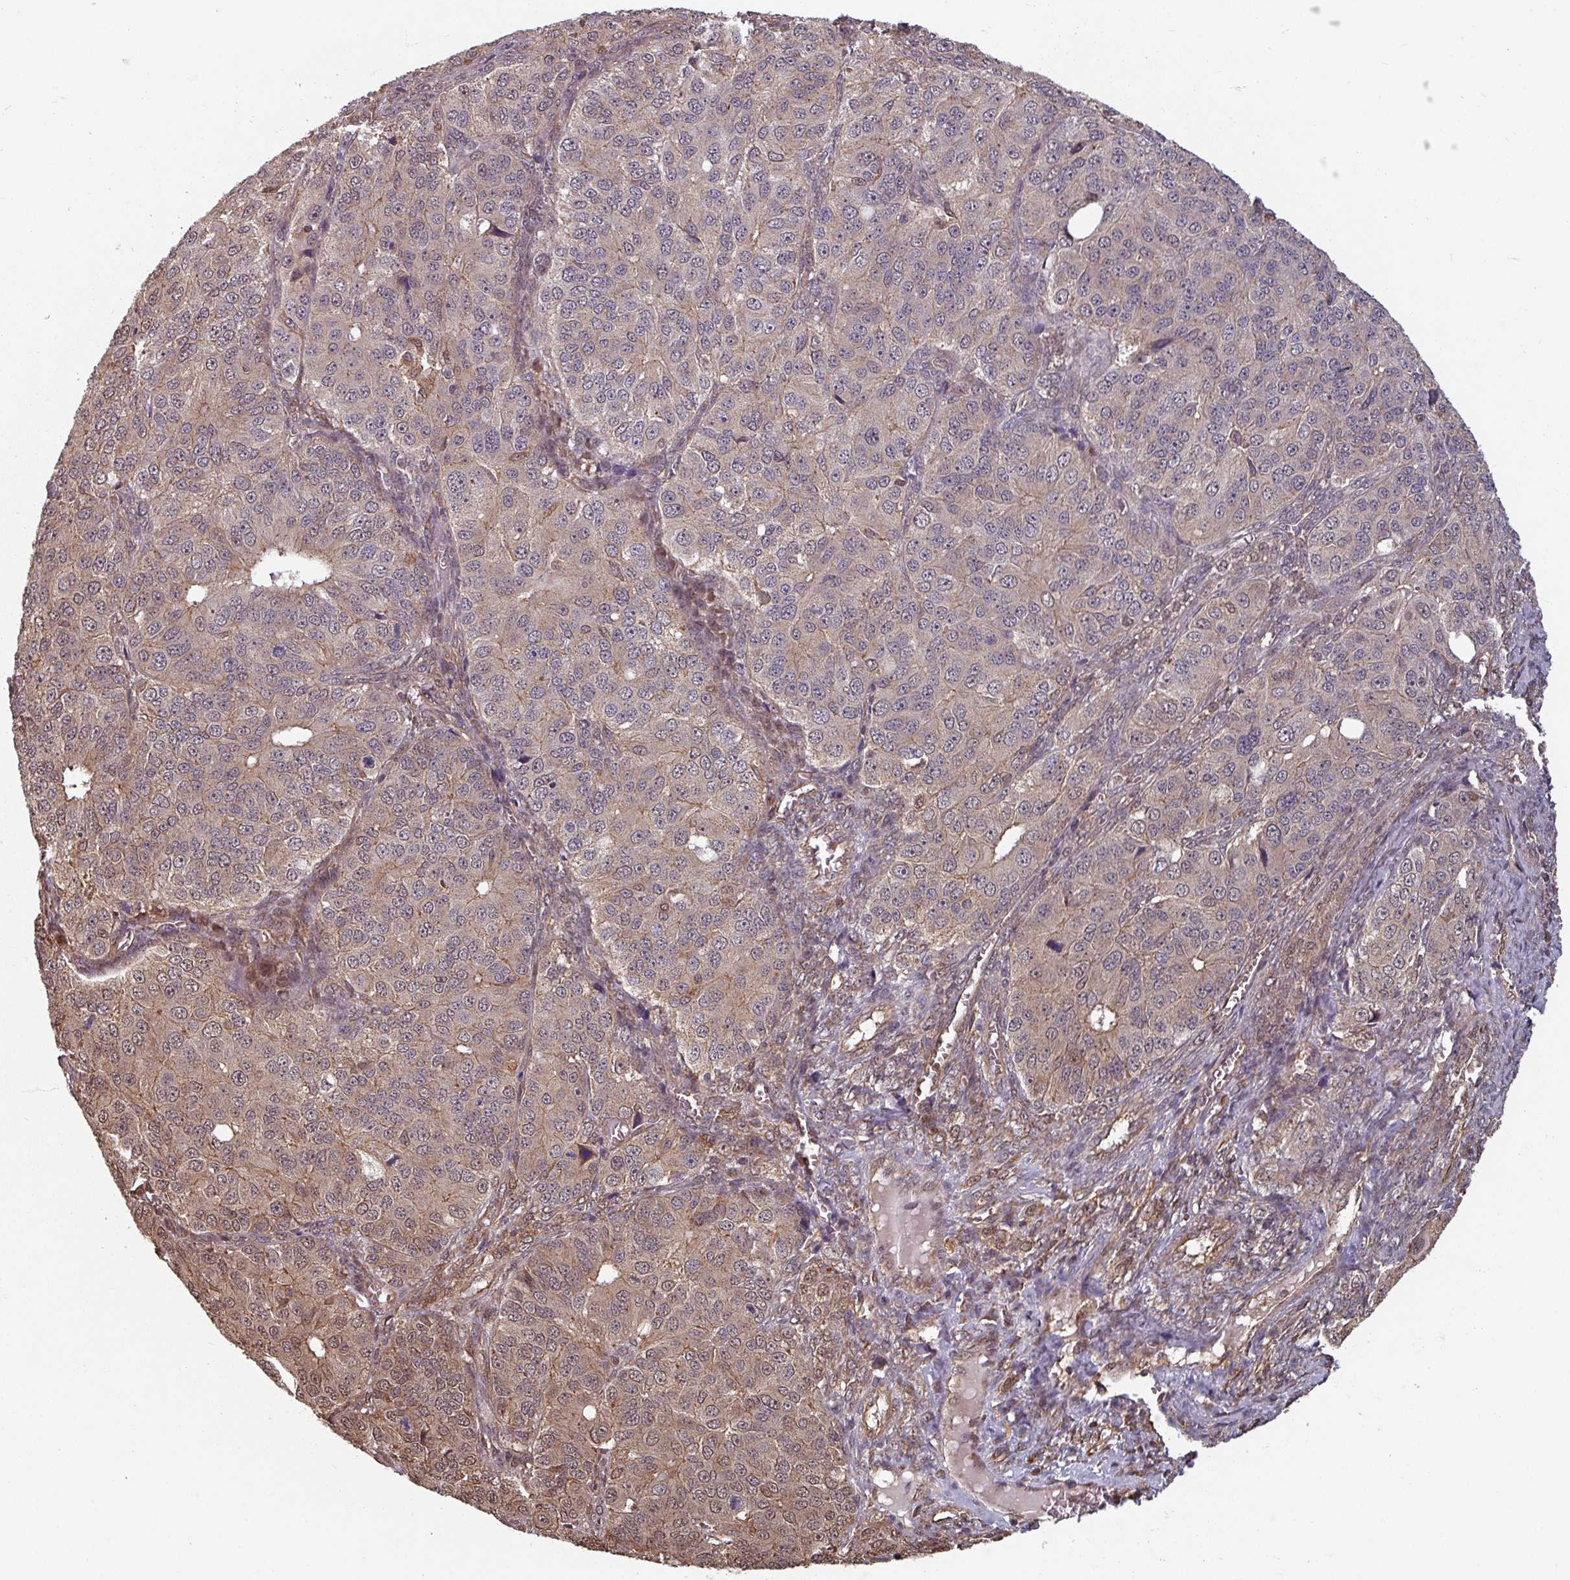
{"staining": {"intensity": "weak", "quantity": "25%-75%", "location": "cytoplasmic/membranous,nuclear"}, "tissue": "ovarian cancer", "cell_type": "Tumor cells", "image_type": "cancer", "snomed": [{"axis": "morphology", "description": "Carcinoma, endometroid"}, {"axis": "topography", "description": "Ovary"}], "caption": "Weak cytoplasmic/membranous and nuclear staining for a protein is seen in about 25%-75% of tumor cells of ovarian cancer (endometroid carcinoma) using immunohistochemistry.", "gene": "EID1", "patient": {"sex": "female", "age": 51}}